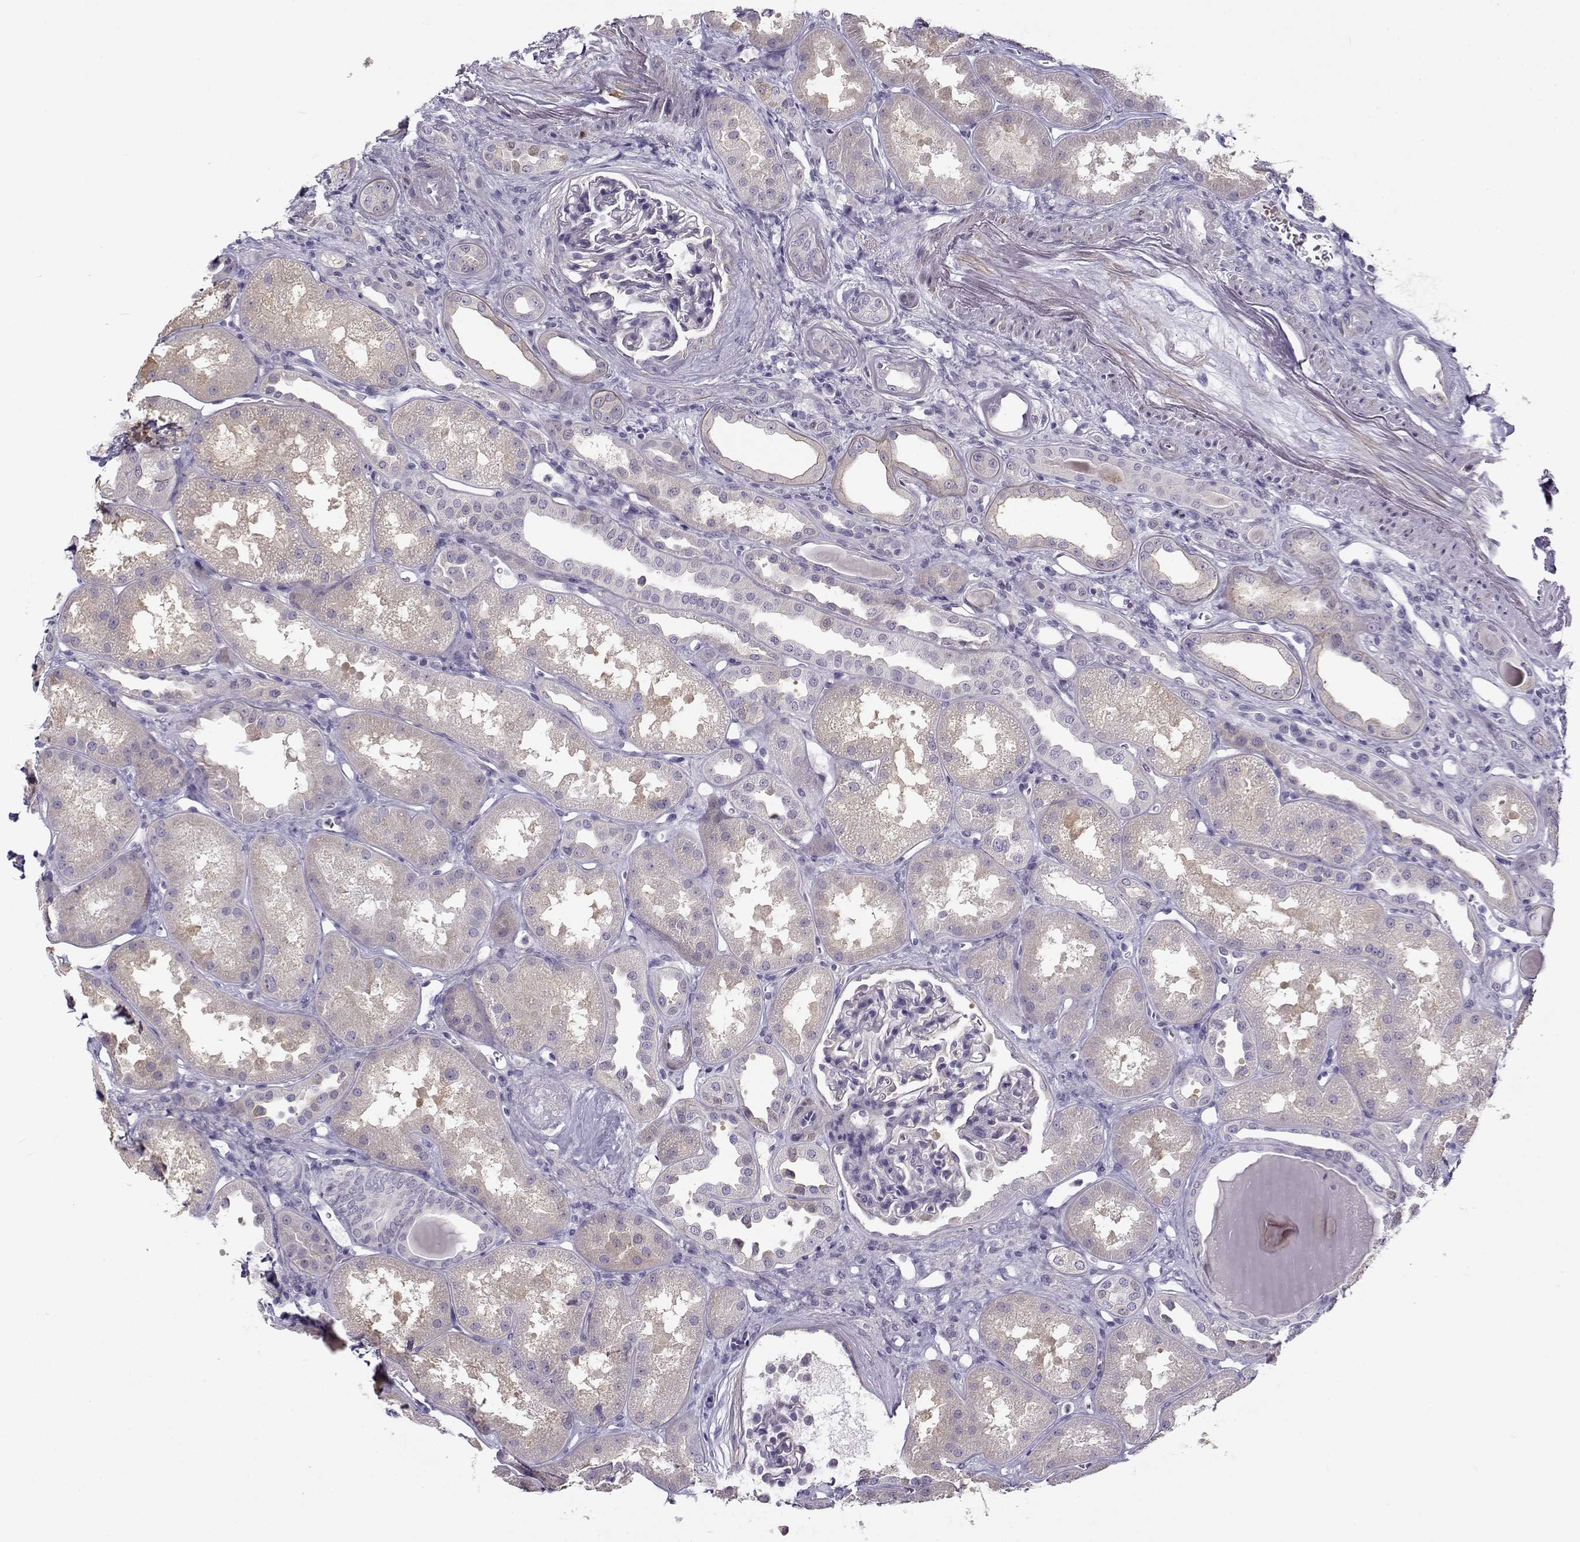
{"staining": {"intensity": "negative", "quantity": "none", "location": "none"}, "tissue": "kidney", "cell_type": "Cells in glomeruli", "image_type": "normal", "snomed": [{"axis": "morphology", "description": "Normal tissue, NOS"}, {"axis": "topography", "description": "Kidney"}], "caption": "DAB immunohistochemical staining of benign kidney reveals no significant expression in cells in glomeruli.", "gene": "UCP3", "patient": {"sex": "male", "age": 61}}